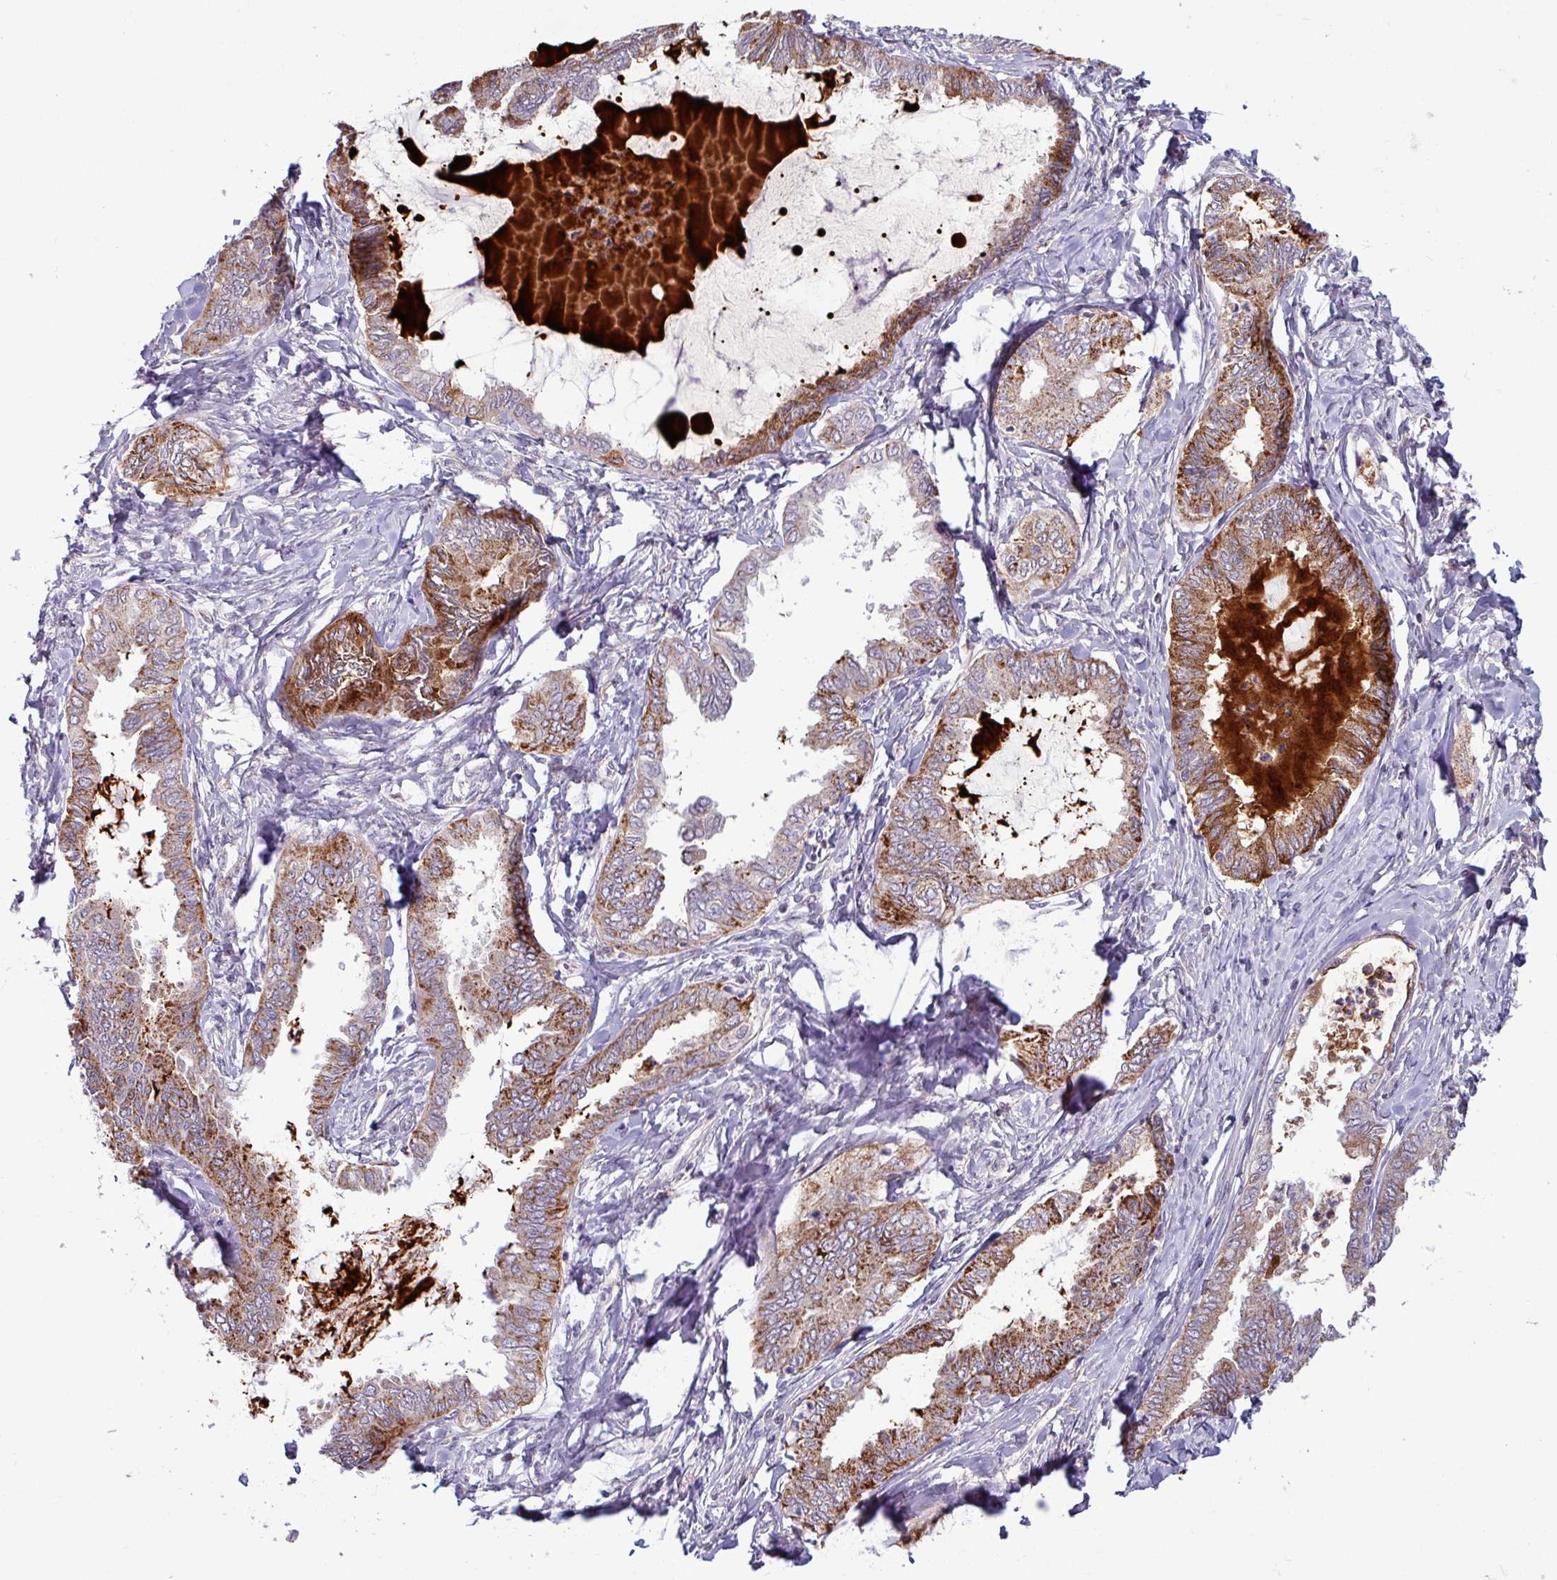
{"staining": {"intensity": "moderate", "quantity": "25%-75%", "location": "cytoplasmic/membranous"}, "tissue": "ovarian cancer", "cell_type": "Tumor cells", "image_type": "cancer", "snomed": [{"axis": "morphology", "description": "Carcinoma, endometroid"}, {"axis": "topography", "description": "Ovary"}], "caption": "This photomicrograph demonstrates immunohistochemistry (IHC) staining of endometroid carcinoma (ovarian), with medium moderate cytoplasmic/membranous staining in approximately 25%-75% of tumor cells.", "gene": "B4GALNT4", "patient": {"sex": "female", "age": 70}}